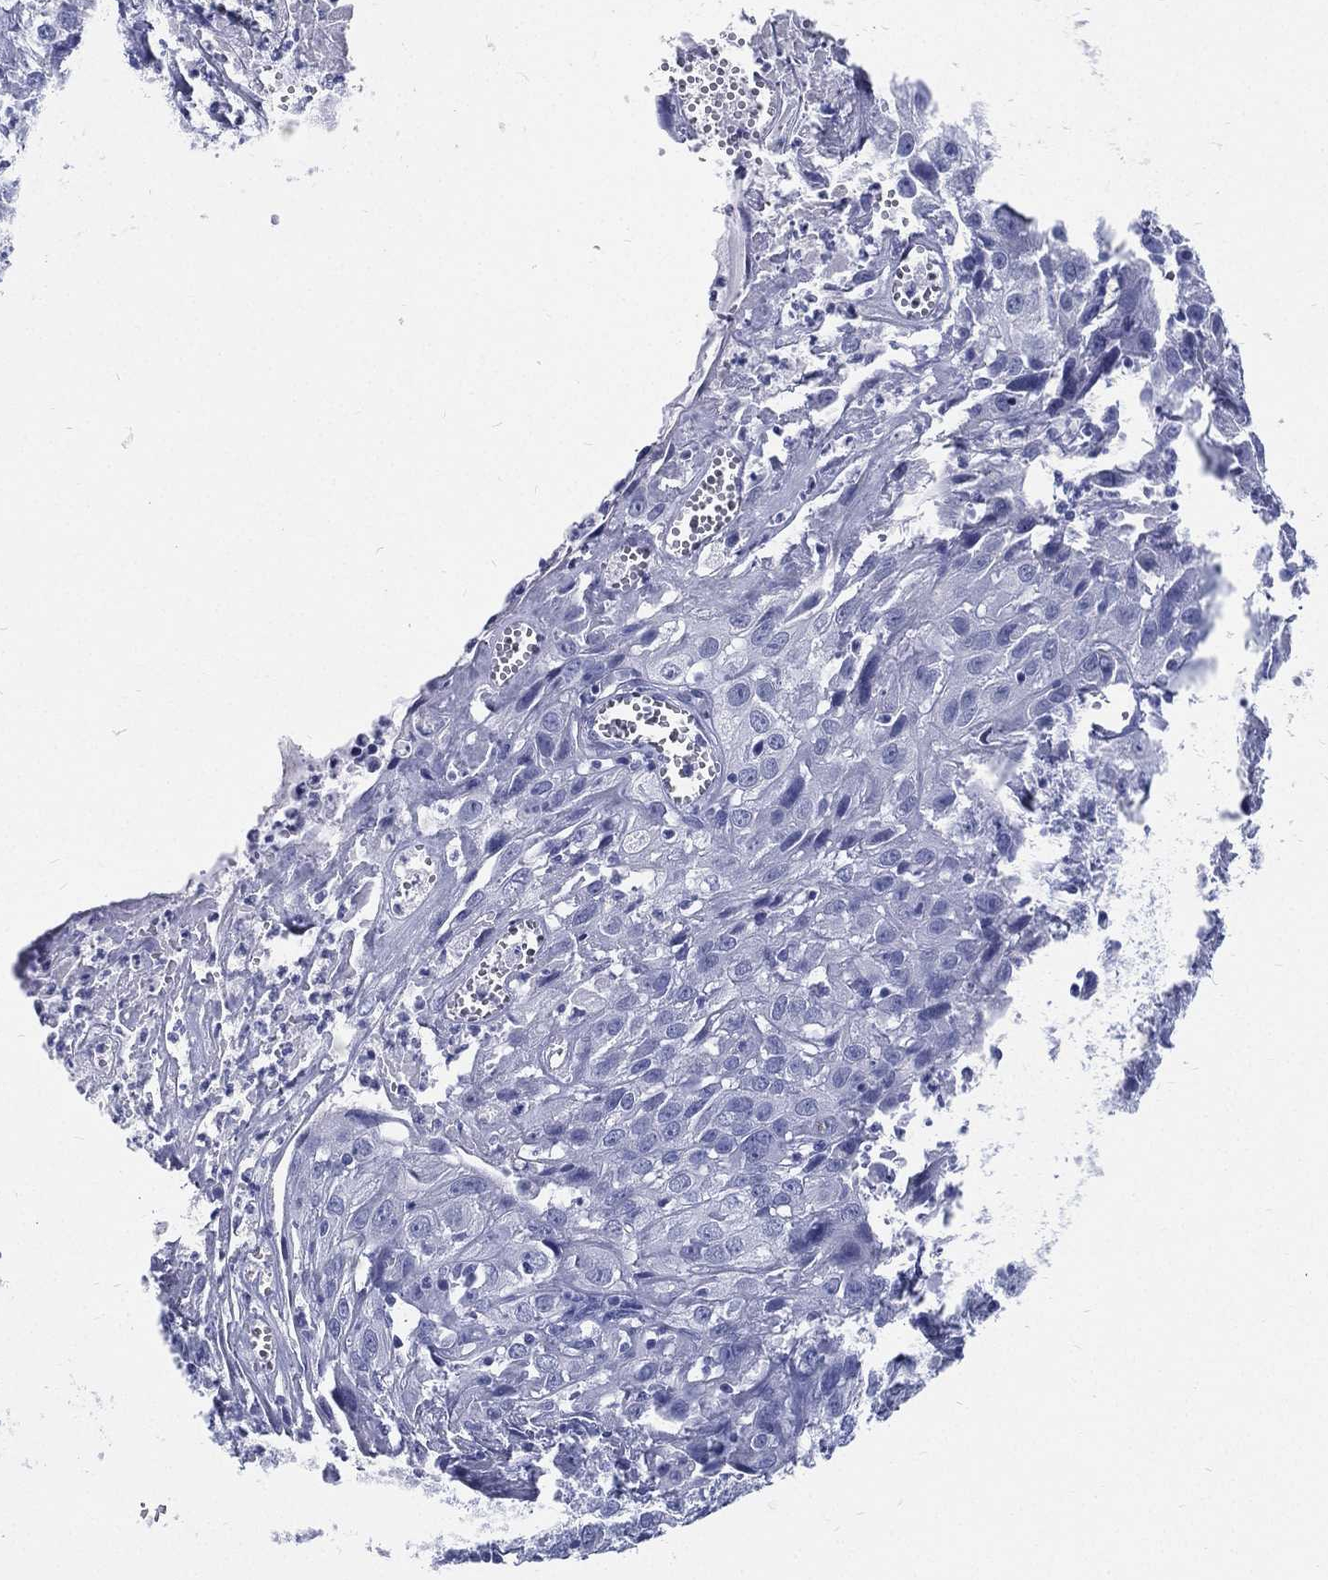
{"staining": {"intensity": "negative", "quantity": "none", "location": "none"}, "tissue": "cervical cancer", "cell_type": "Tumor cells", "image_type": "cancer", "snomed": [{"axis": "morphology", "description": "Squamous cell carcinoma, NOS"}, {"axis": "topography", "description": "Cervix"}], "caption": "There is no significant positivity in tumor cells of cervical cancer. (DAB immunohistochemistry with hematoxylin counter stain).", "gene": "RSPH4A", "patient": {"sex": "female", "age": 32}}